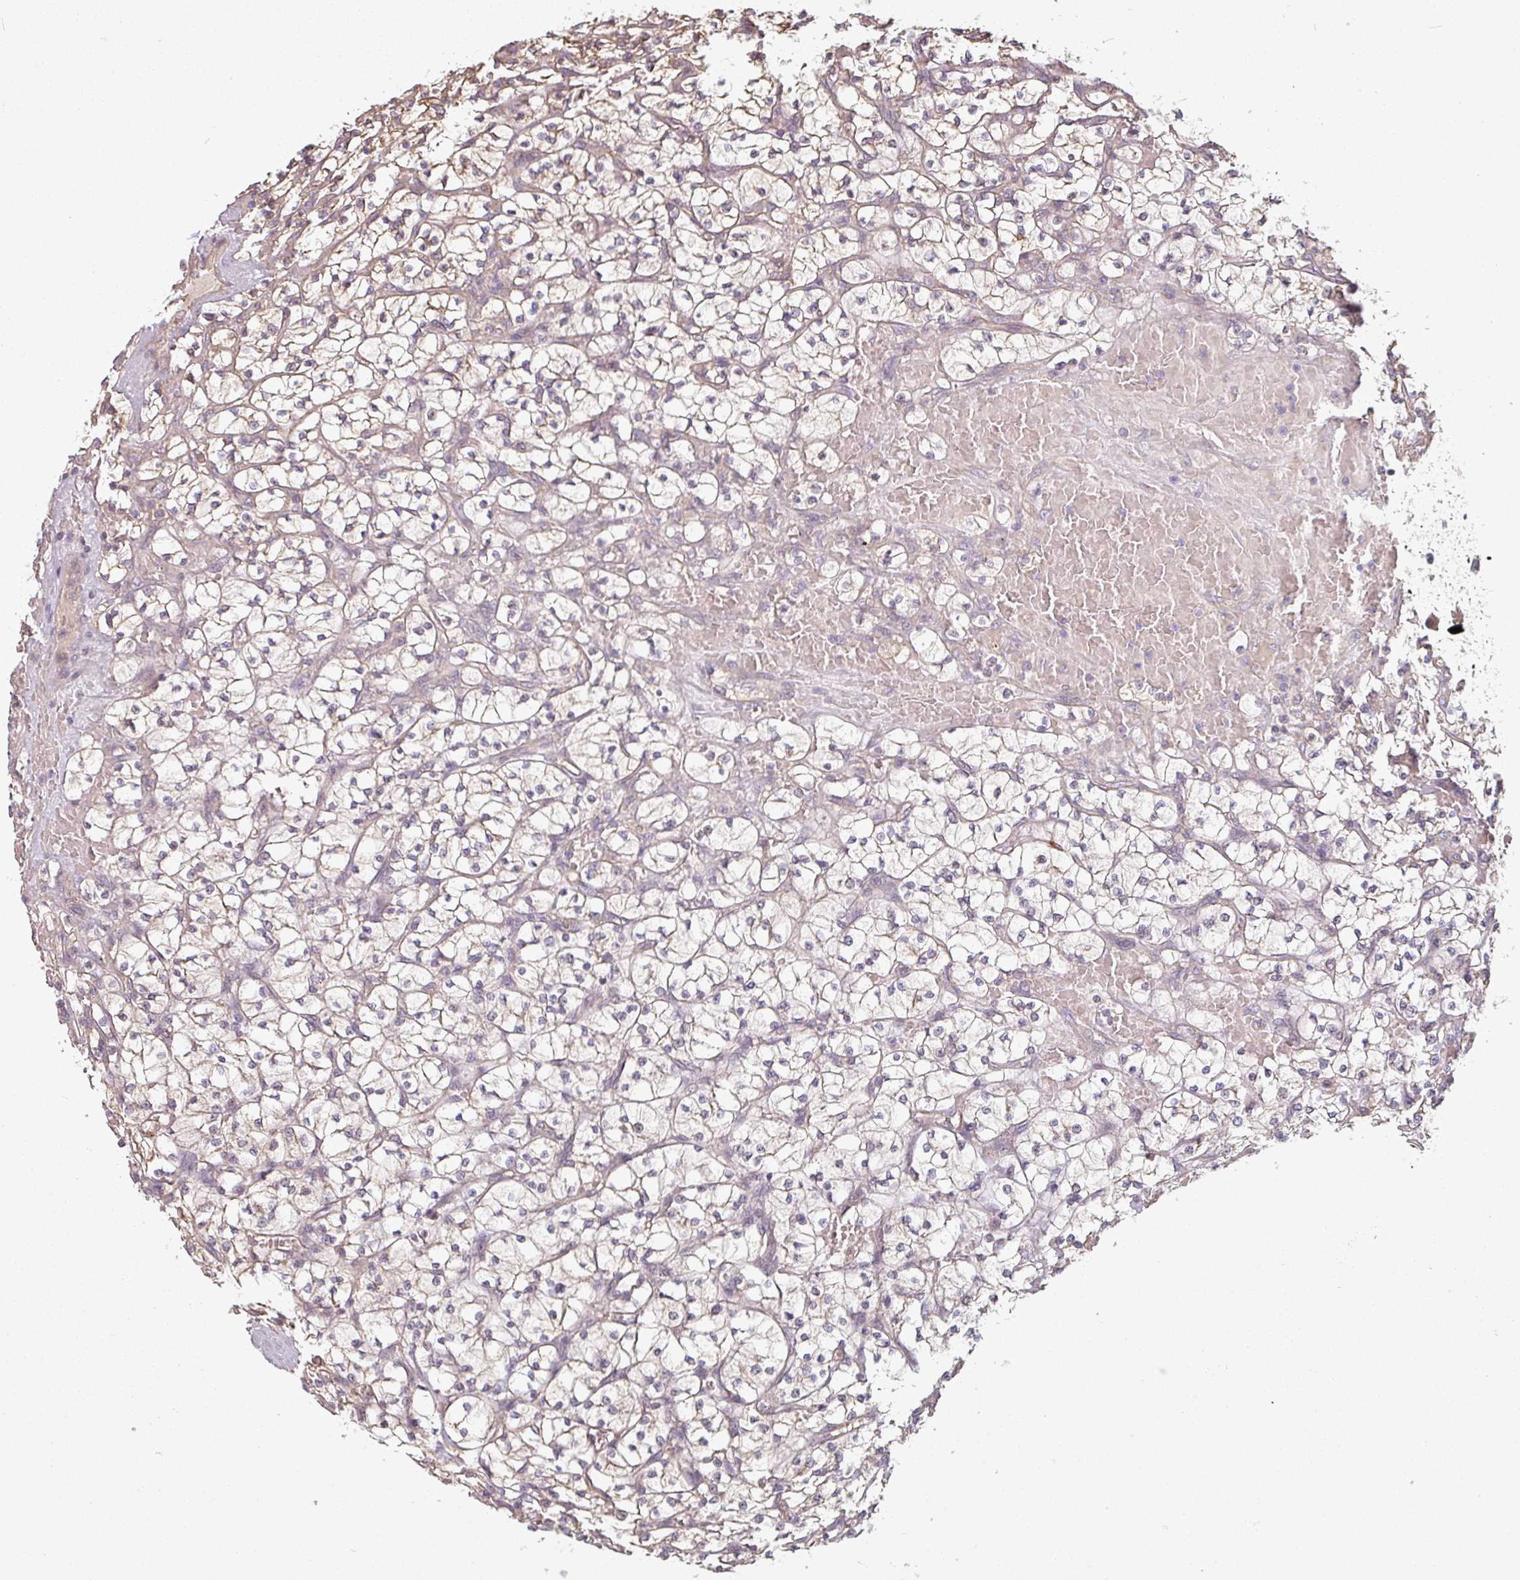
{"staining": {"intensity": "weak", "quantity": "<25%", "location": "cytoplasmic/membranous"}, "tissue": "renal cancer", "cell_type": "Tumor cells", "image_type": "cancer", "snomed": [{"axis": "morphology", "description": "Adenocarcinoma, NOS"}, {"axis": "topography", "description": "Kidney"}], "caption": "Human adenocarcinoma (renal) stained for a protein using immunohistochemistry shows no positivity in tumor cells.", "gene": "PLEKHJ1", "patient": {"sex": "female", "age": 64}}